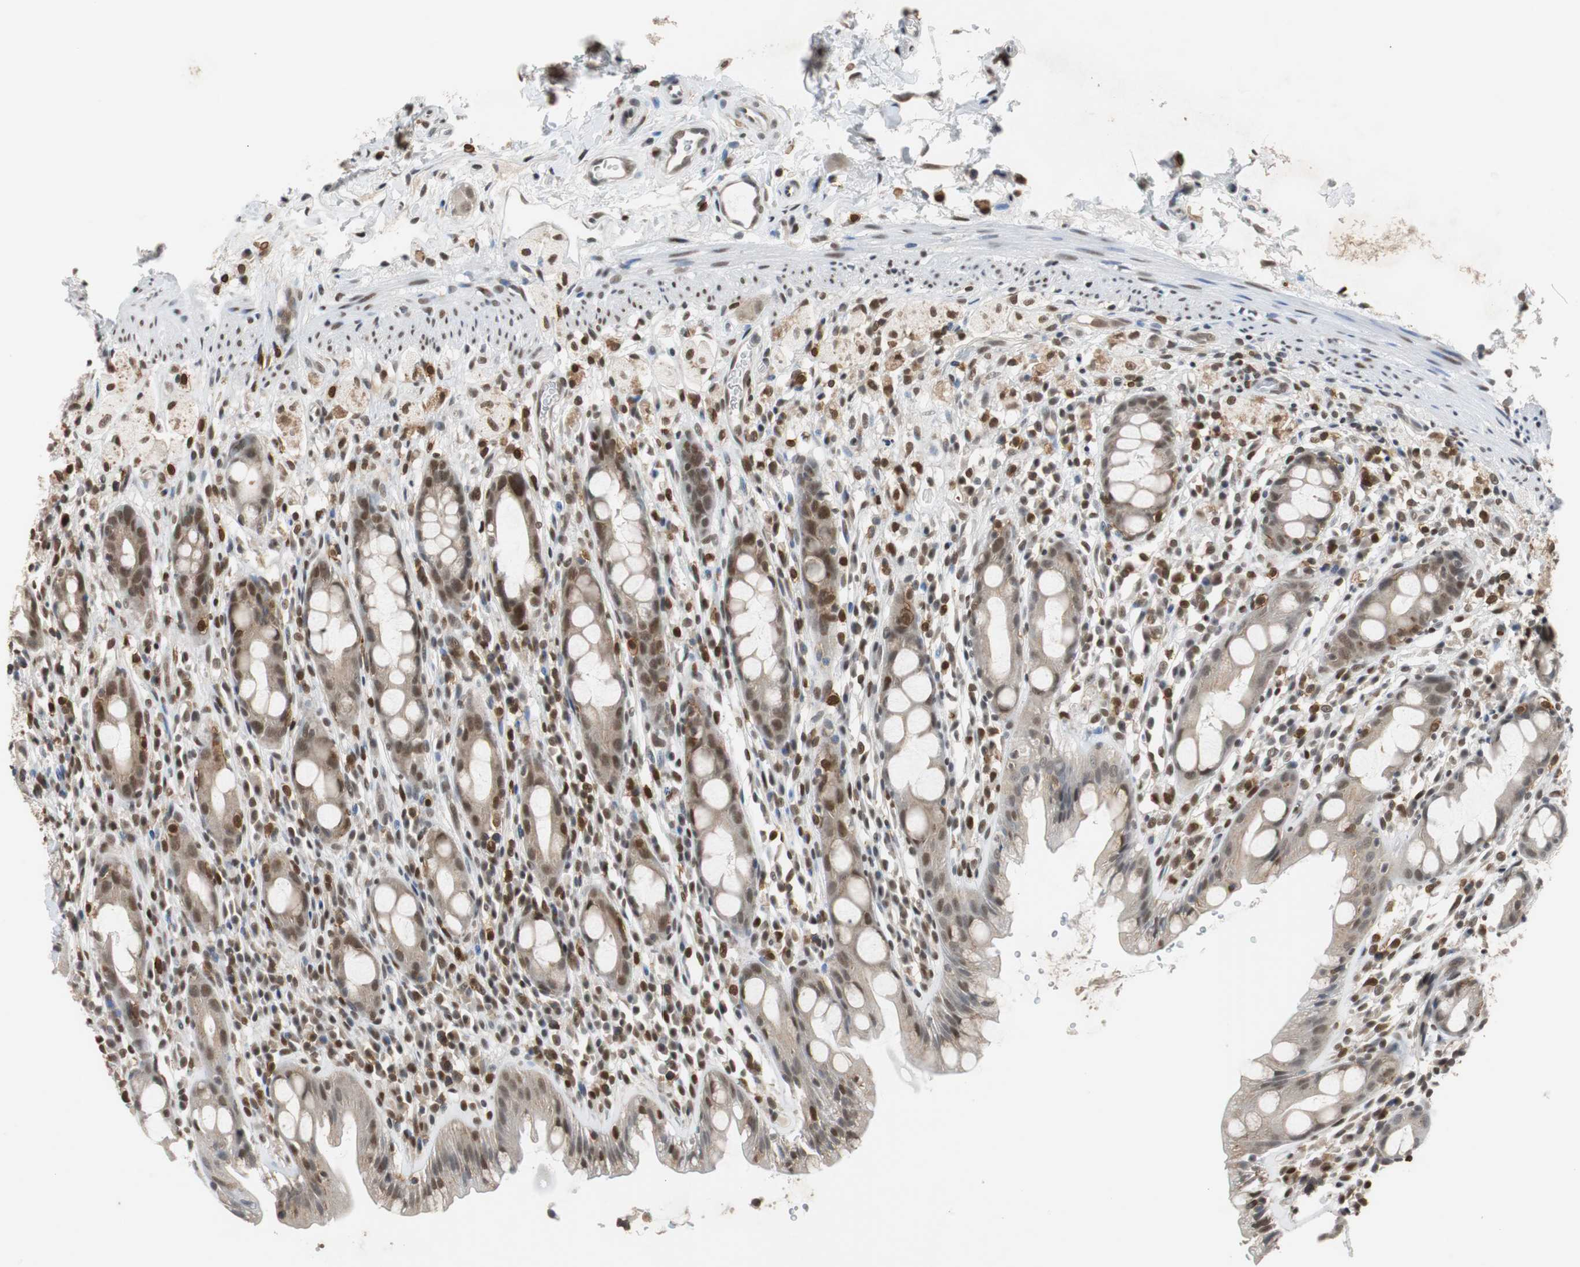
{"staining": {"intensity": "moderate", "quantity": "25%-75%", "location": "cytoplasmic/membranous,nuclear"}, "tissue": "rectum", "cell_type": "Glandular cells", "image_type": "normal", "snomed": [{"axis": "morphology", "description": "Normal tissue, NOS"}, {"axis": "topography", "description": "Rectum"}], "caption": "Immunohistochemistry (DAB (3,3'-diaminobenzidine)) staining of normal rectum shows moderate cytoplasmic/membranous,nuclear protein expression in approximately 25%-75% of glandular cells.", "gene": "SIRT1", "patient": {"sex": "male", "age": 44}}